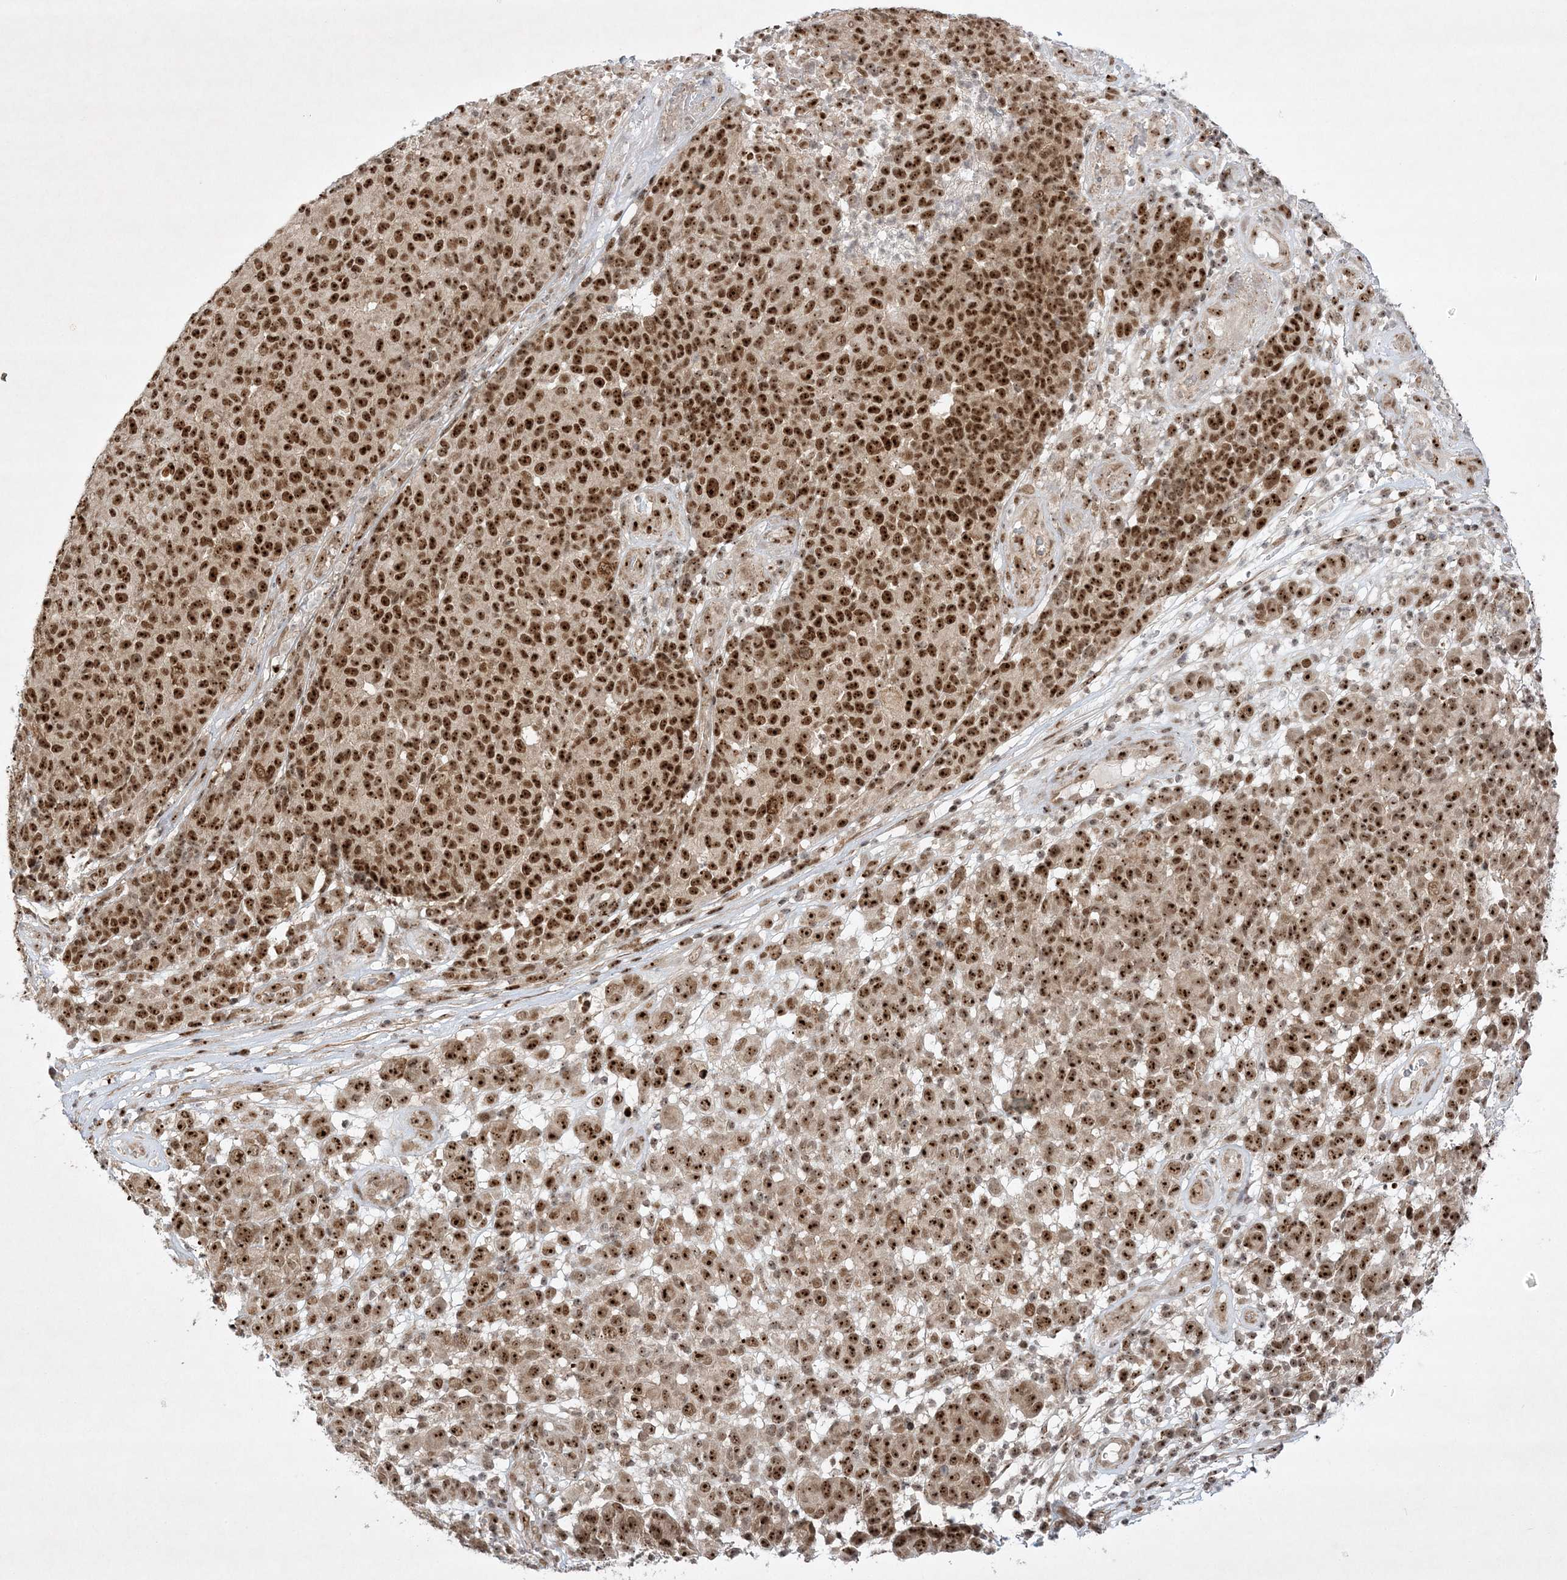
{"staining": {"intensity": "strong", "quantity": ">75%", "location": "nuclear"}, "tissue": "melanoma", "cell_type": "Tumor cells", "image_type": "cancer", "snomed": [{"axis": "morphology", "description": "Malignant melanoma, NOS"}, {"axis": "topography", "description": "Skin"}], "caption": "About >75% of tumor cells in malignant melanoma demonstrate strong nuclear protein positivity as visualized by brown immunohistochemical staining.", "gene": "NPM3", "patient": {"sex": "male", "age": 49}}